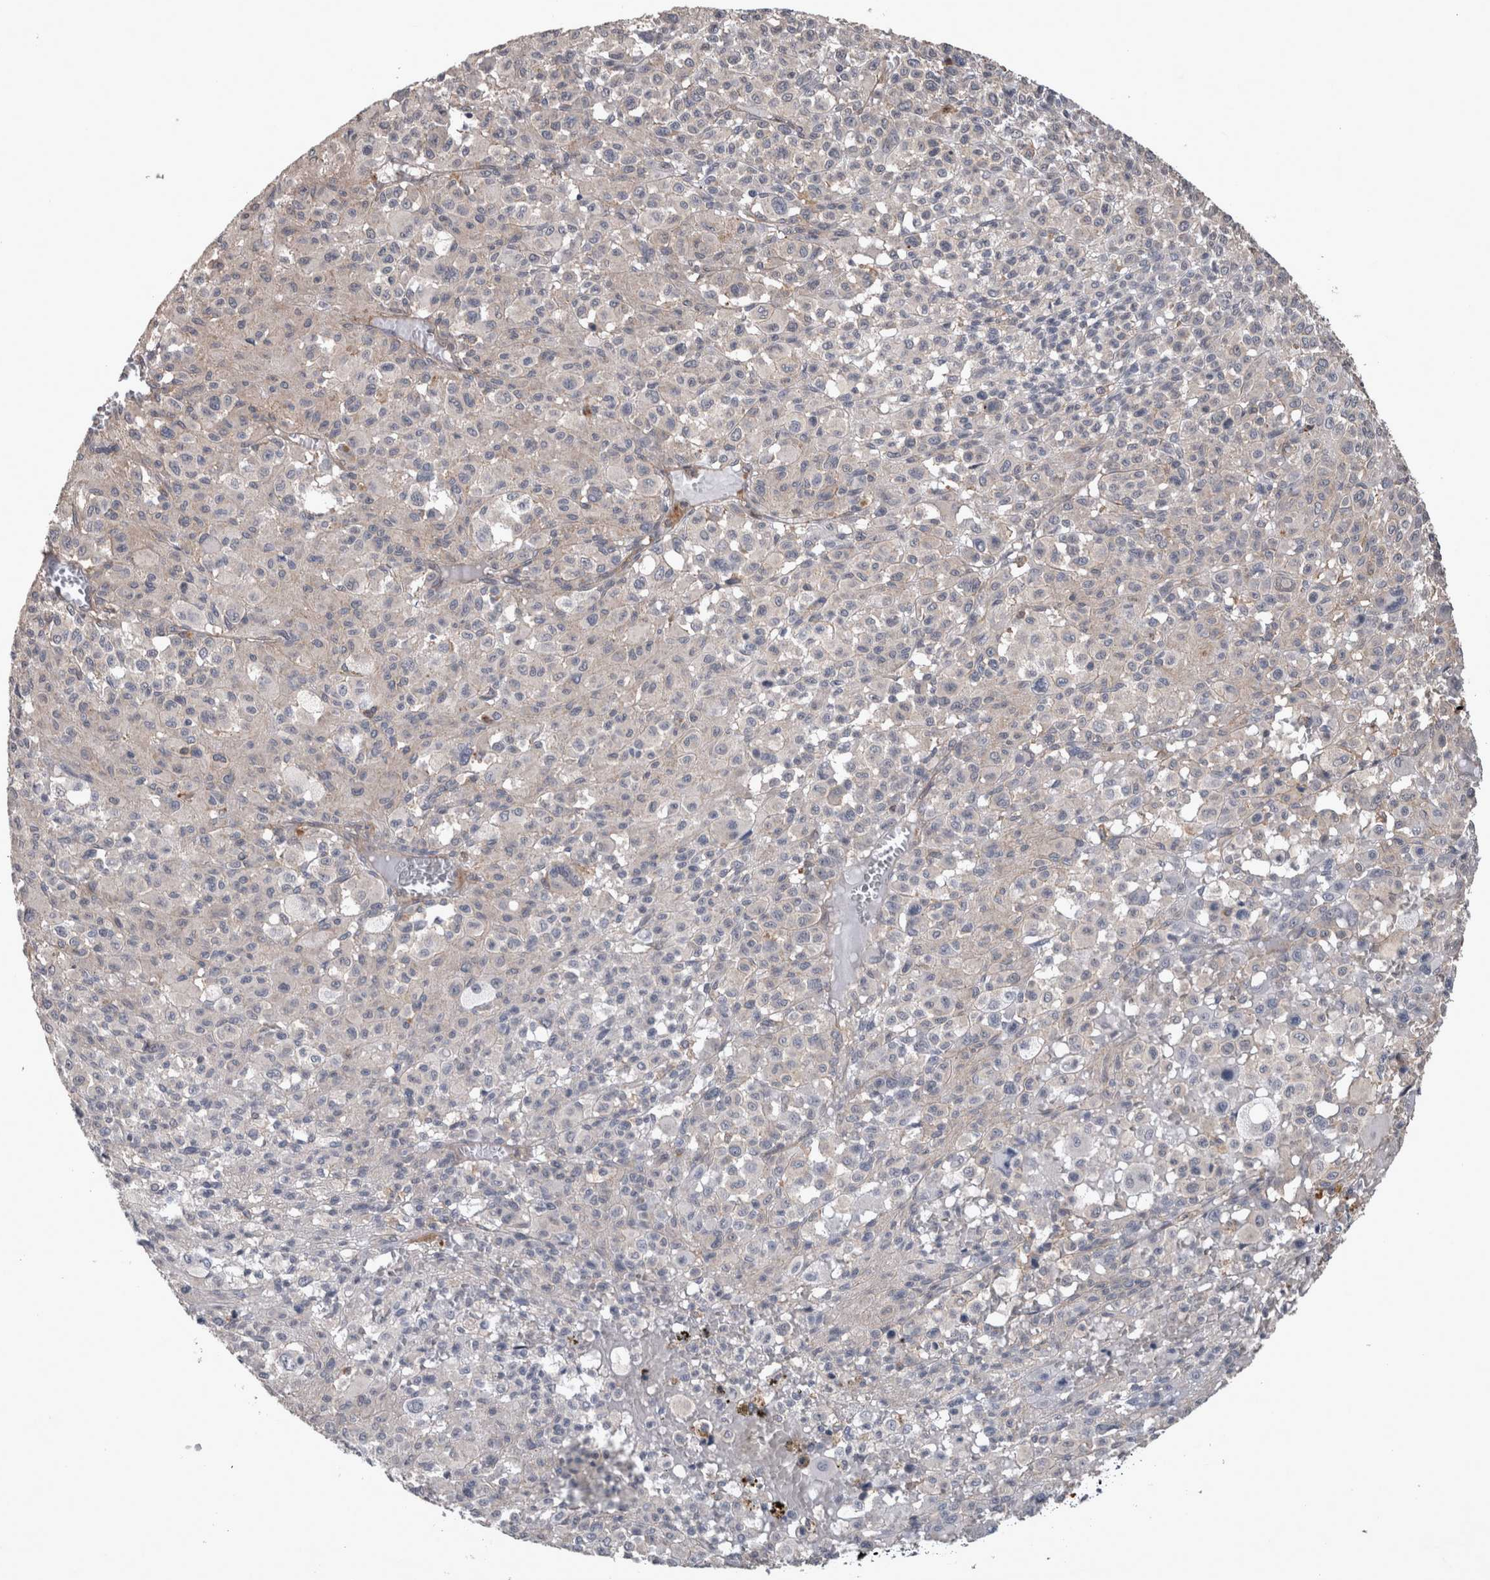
{"staining": {"intensity": "negative", "quantity": "none", "location": "none"}, "tissue": "melanoma", "cell_type": "Tumor cells", "image_type": "cancer", "snomed": [{"axis": "morphology", "description": "Malignant melanoma, Metastatic site"}, {"axis": "topography", "description": "Skin"}], "caption": "A photomicrograph of malignant melanoma (metastatic site) stained for a protein exhibits no brown staining in tumor cells.", "gene": "SPATA48", "patient": {"sex": "female", "age": 74}}